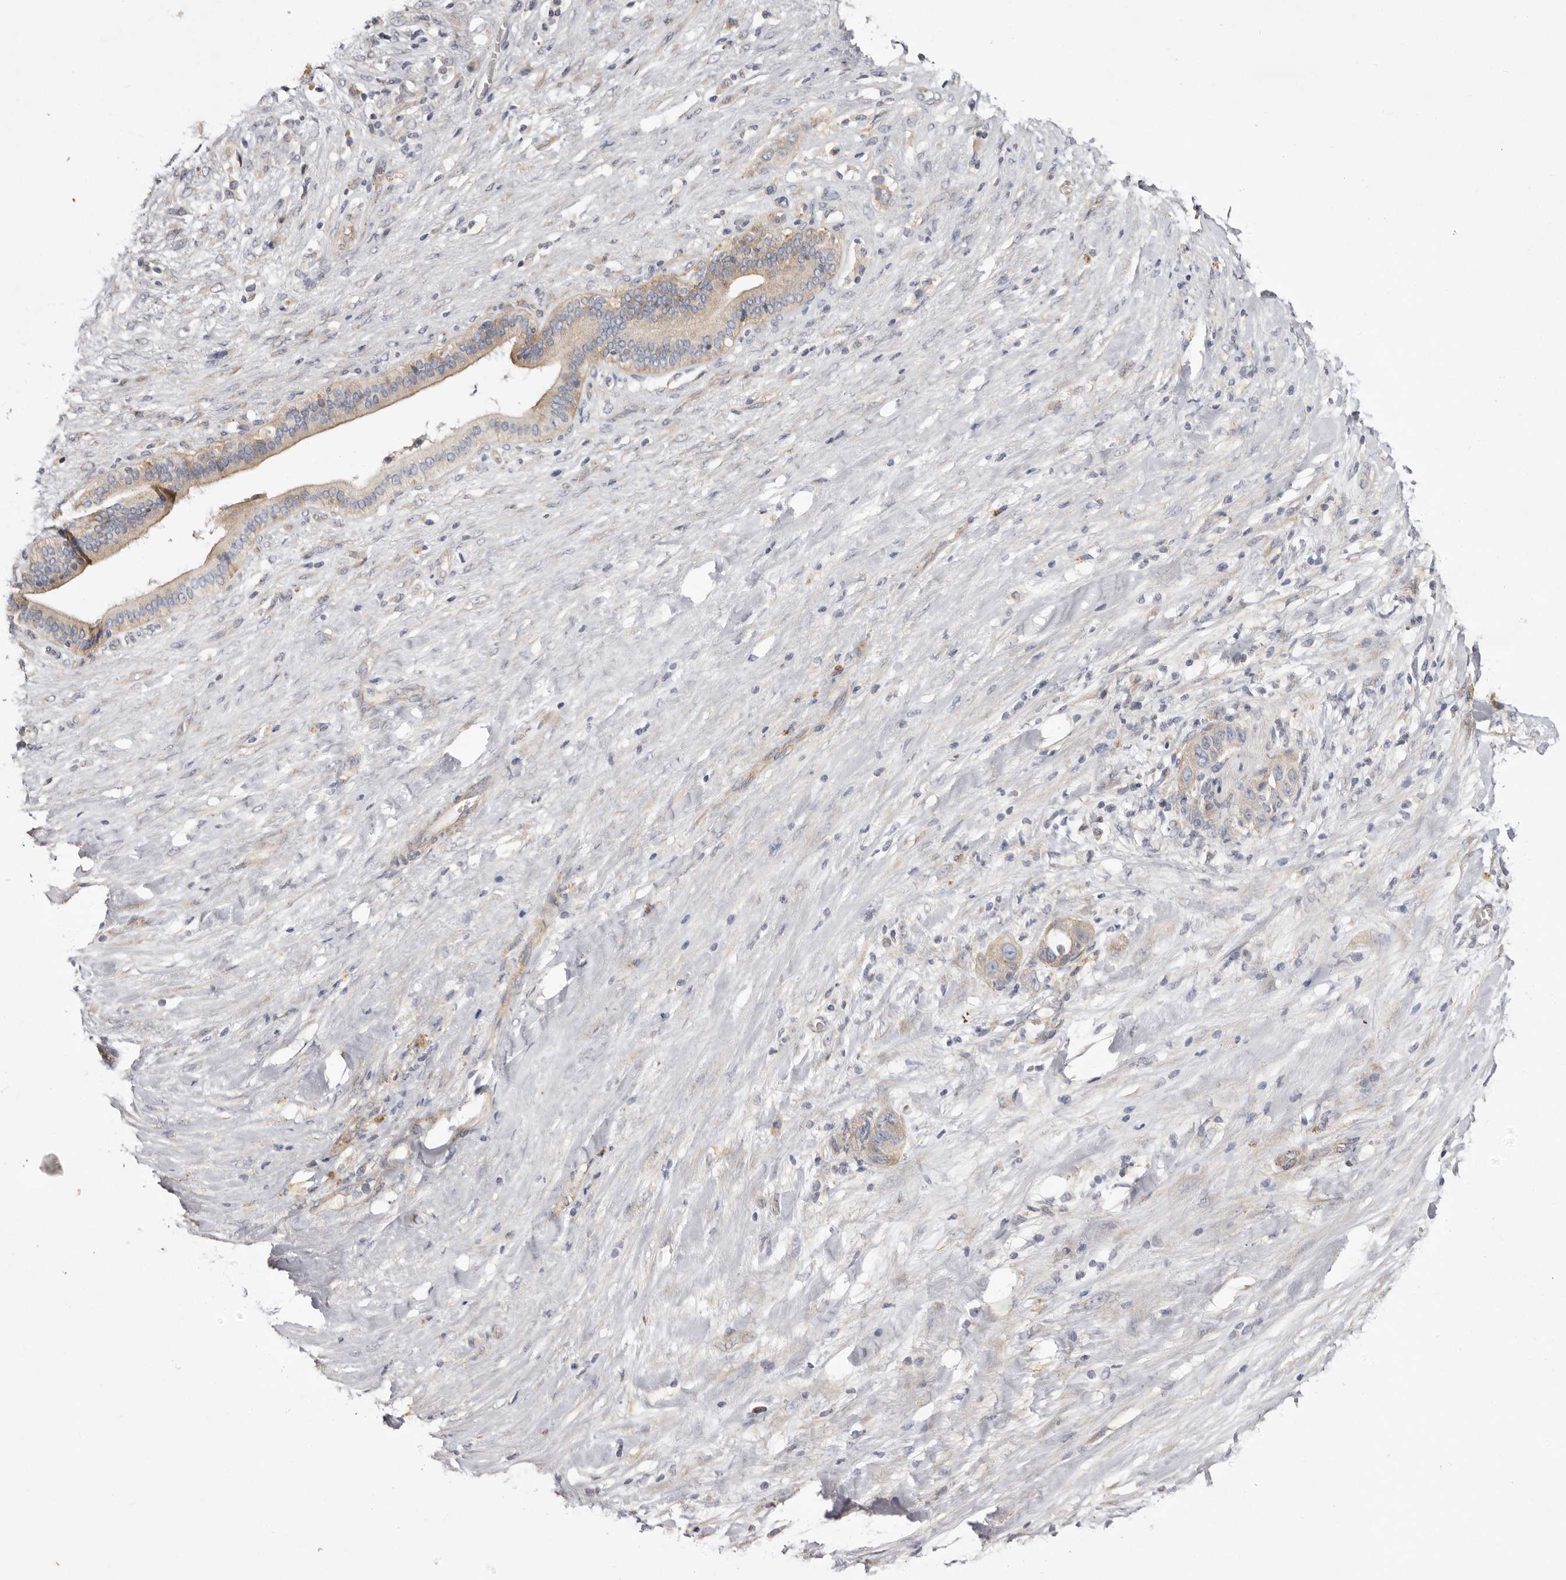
{"staining": {"intensity": "moderate", "quantity": ">75%", "location": "cytoplasmic/membranous"}, "tissue": "liver cancer", "cell_type": "Tumor cells", "image_type": "cancer", "snomed": [{"axis": "morphology", "description": "Cholangiocarcinoma"}, {"axis": "topography", "description": "Liver"}], "caption": "Moderate cytoplasmic/membranous positivity for a protein is present in about >75% of tumor cells of liver cancer using immunohistochemistry.", "gene": "FAM167B", "patient": {"sex": "female", "age": 52}}